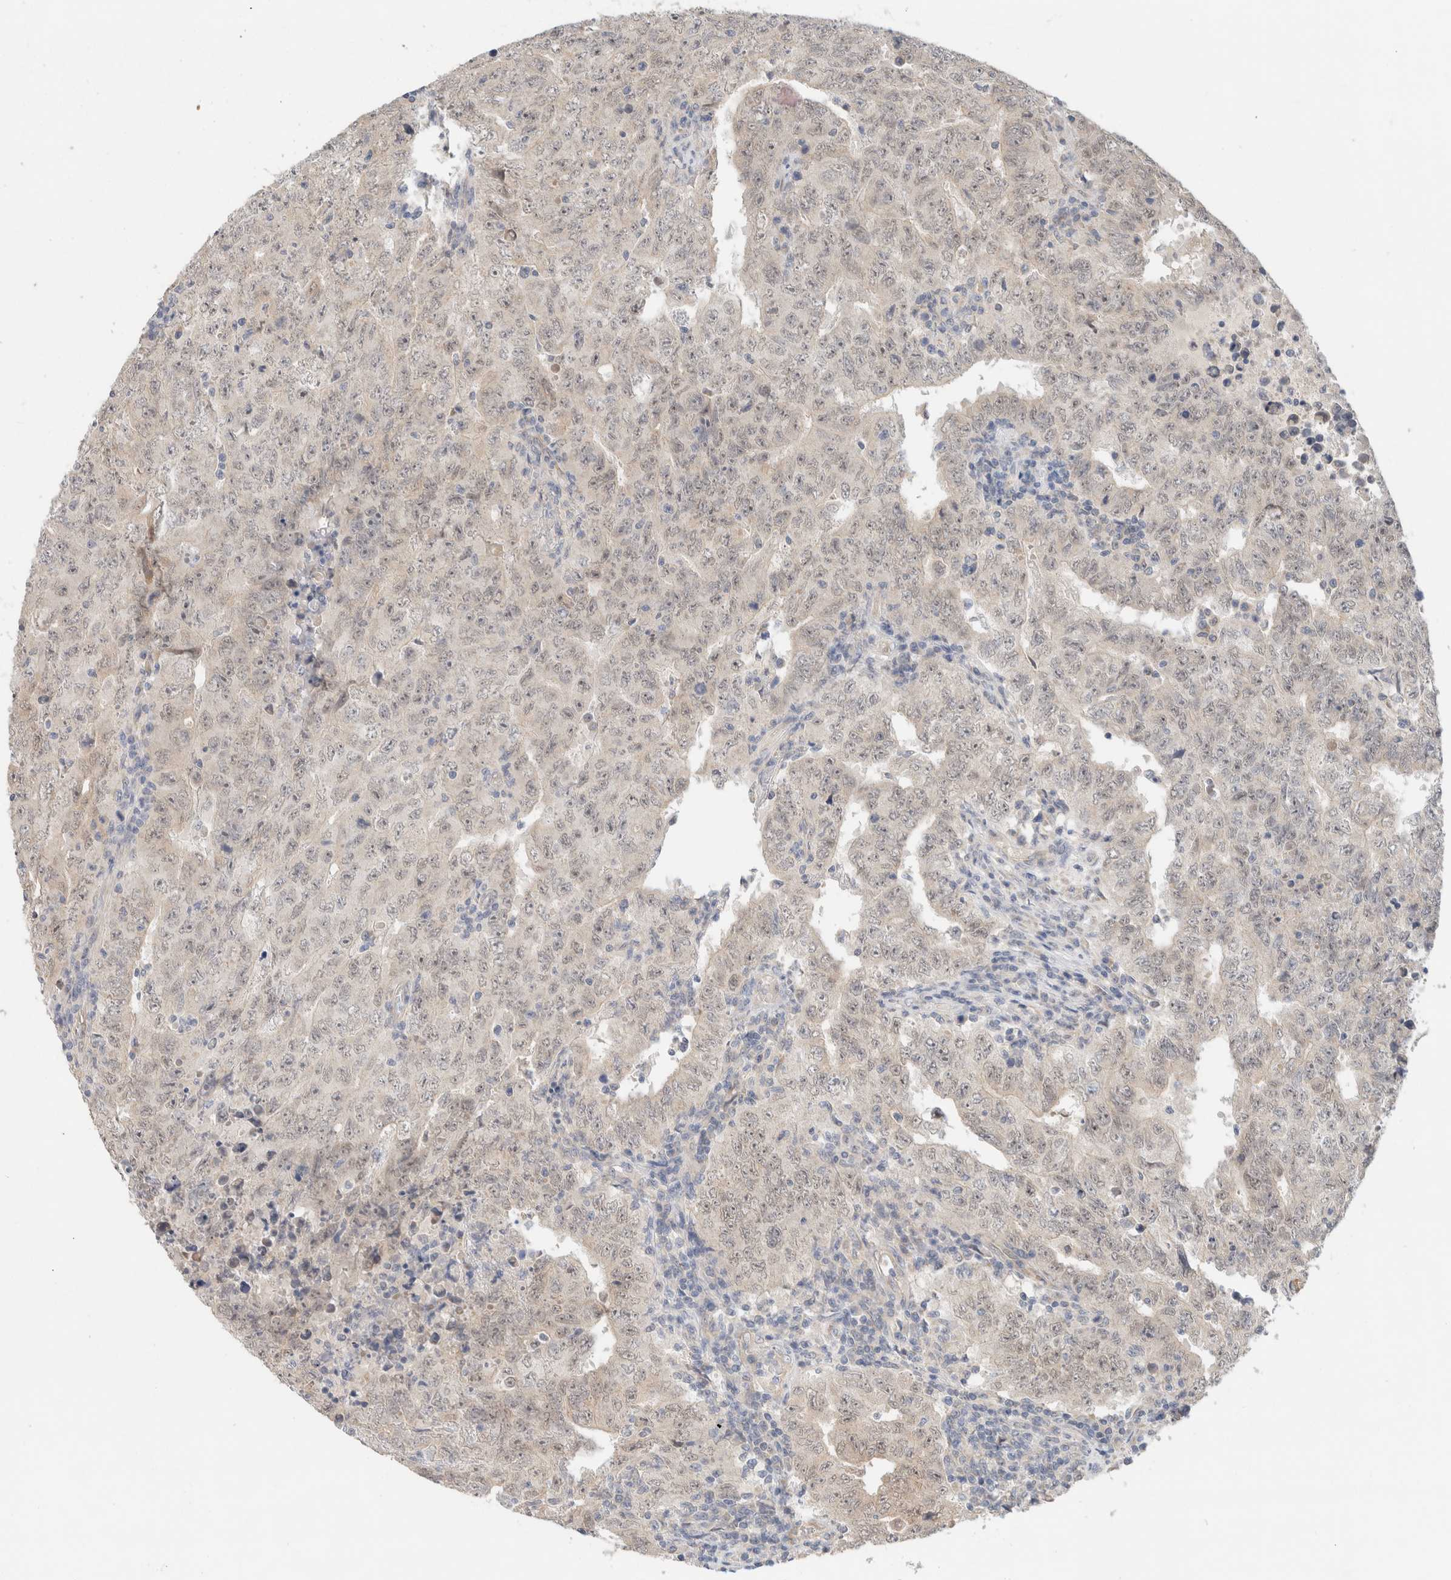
{"staining": {"intensity": "weak", "quantity": "<25%", "location": "cytoplasmic/membranous"}, "tissue": "testis cancer", "cell_type": "Tumor cells", "image_type": "cancer", "snomed": [{"axis": "morphology", "description": "Carcinoma, Embryonal, NOS"}, {"axis": "topography", "description": "Testis"}], "caption": "Protein analysis of embryonal carcinoma (testis) displays no significant staining in tumor cells.", "gene": "CA13", "patient": {"sex": "male", "age": 26}}